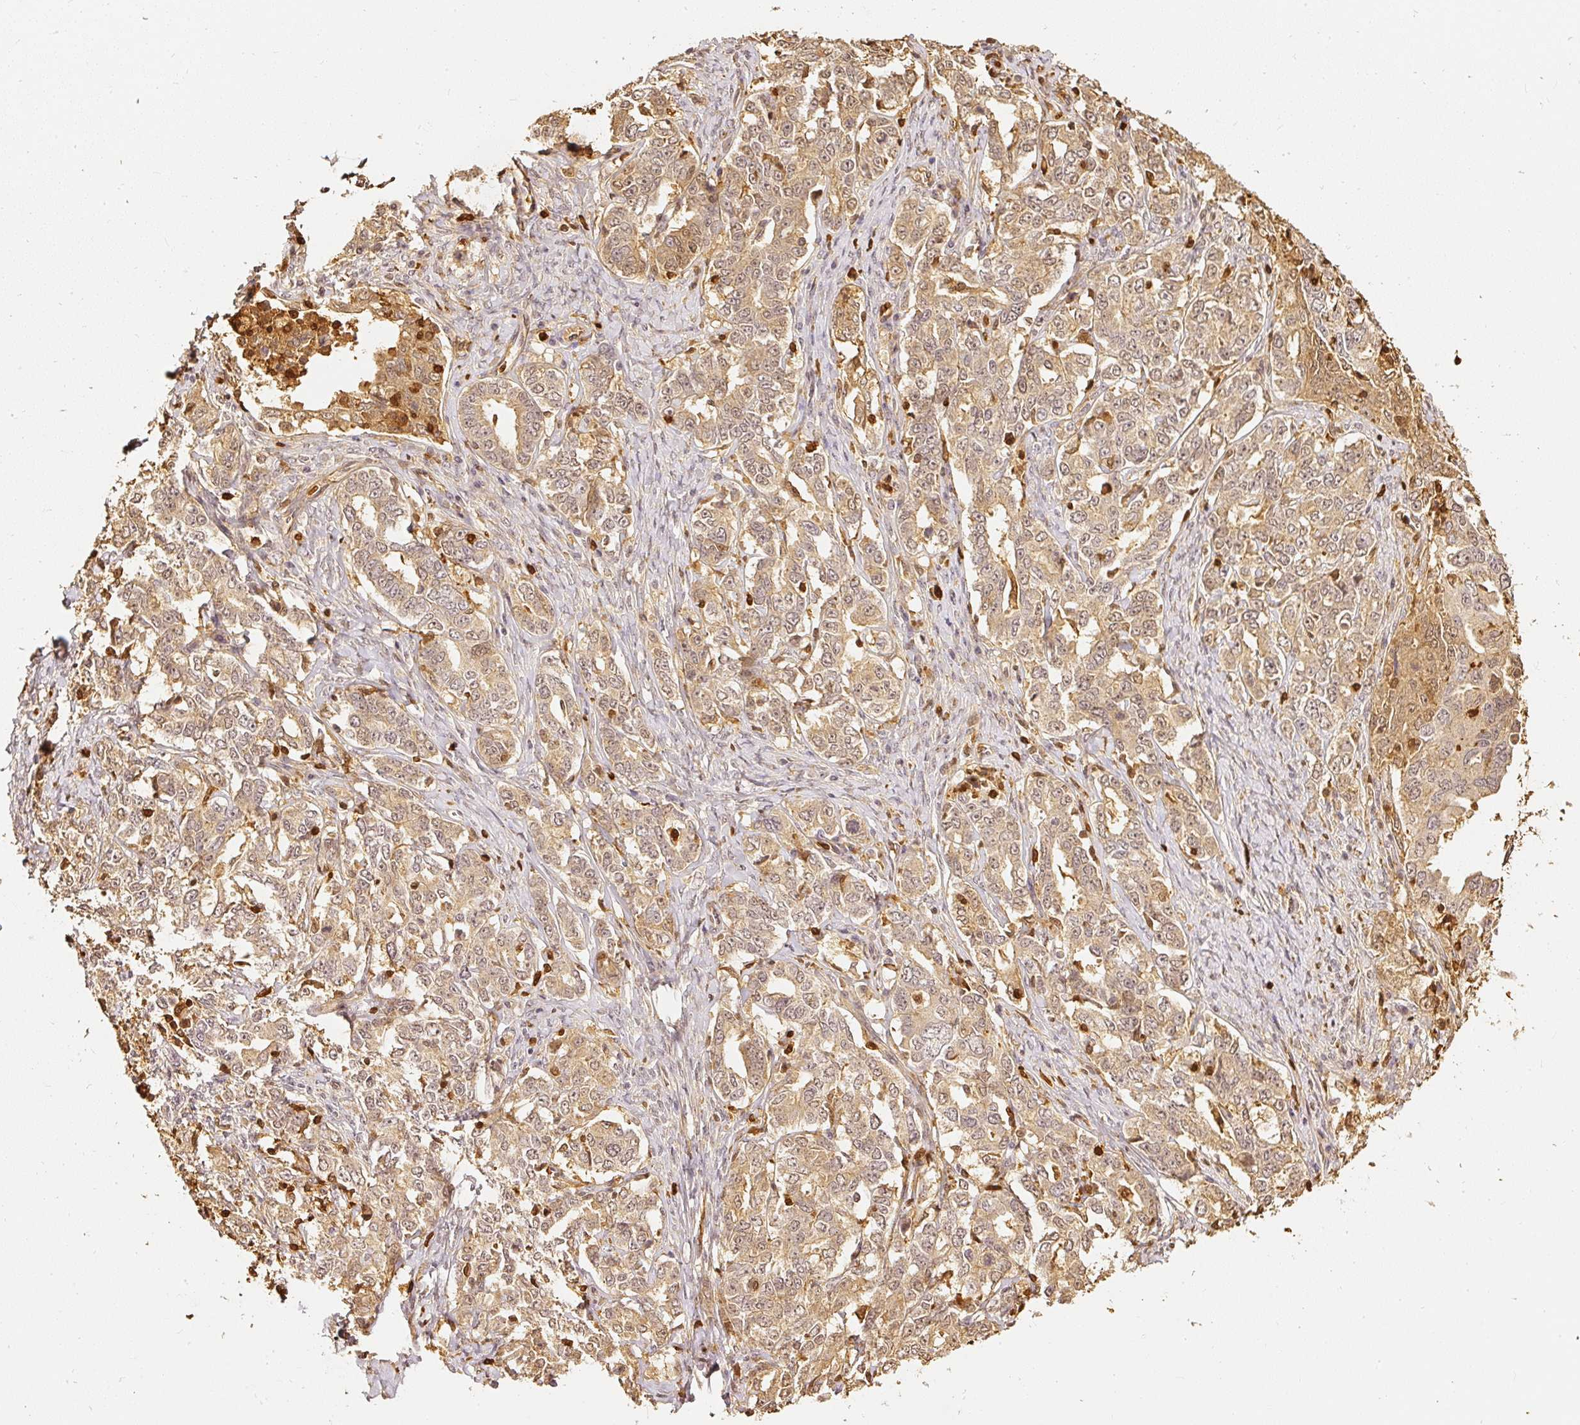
{"staining": {"intensity": "moderate", "quantity": ">75%", "location": "cytoplasmic/membranous,nuclear"}, "tissue": "ovarian cancer", "cell_type": "Tumor cells", "image_type": "cancer", "snomed": [{"axis": "morphology", "description": "Carcinoma, endometroid"}, {"axis": "topography", "description": "Ovary"}], "caption": "A brown stain shows moderate cytoplasmic/membranous and nuclear staining of a protein in human endometroid carcinoma (ovarian) tumor cells.", "gene": "PFN1", "patient": {"sex": "female", "age": 62}}